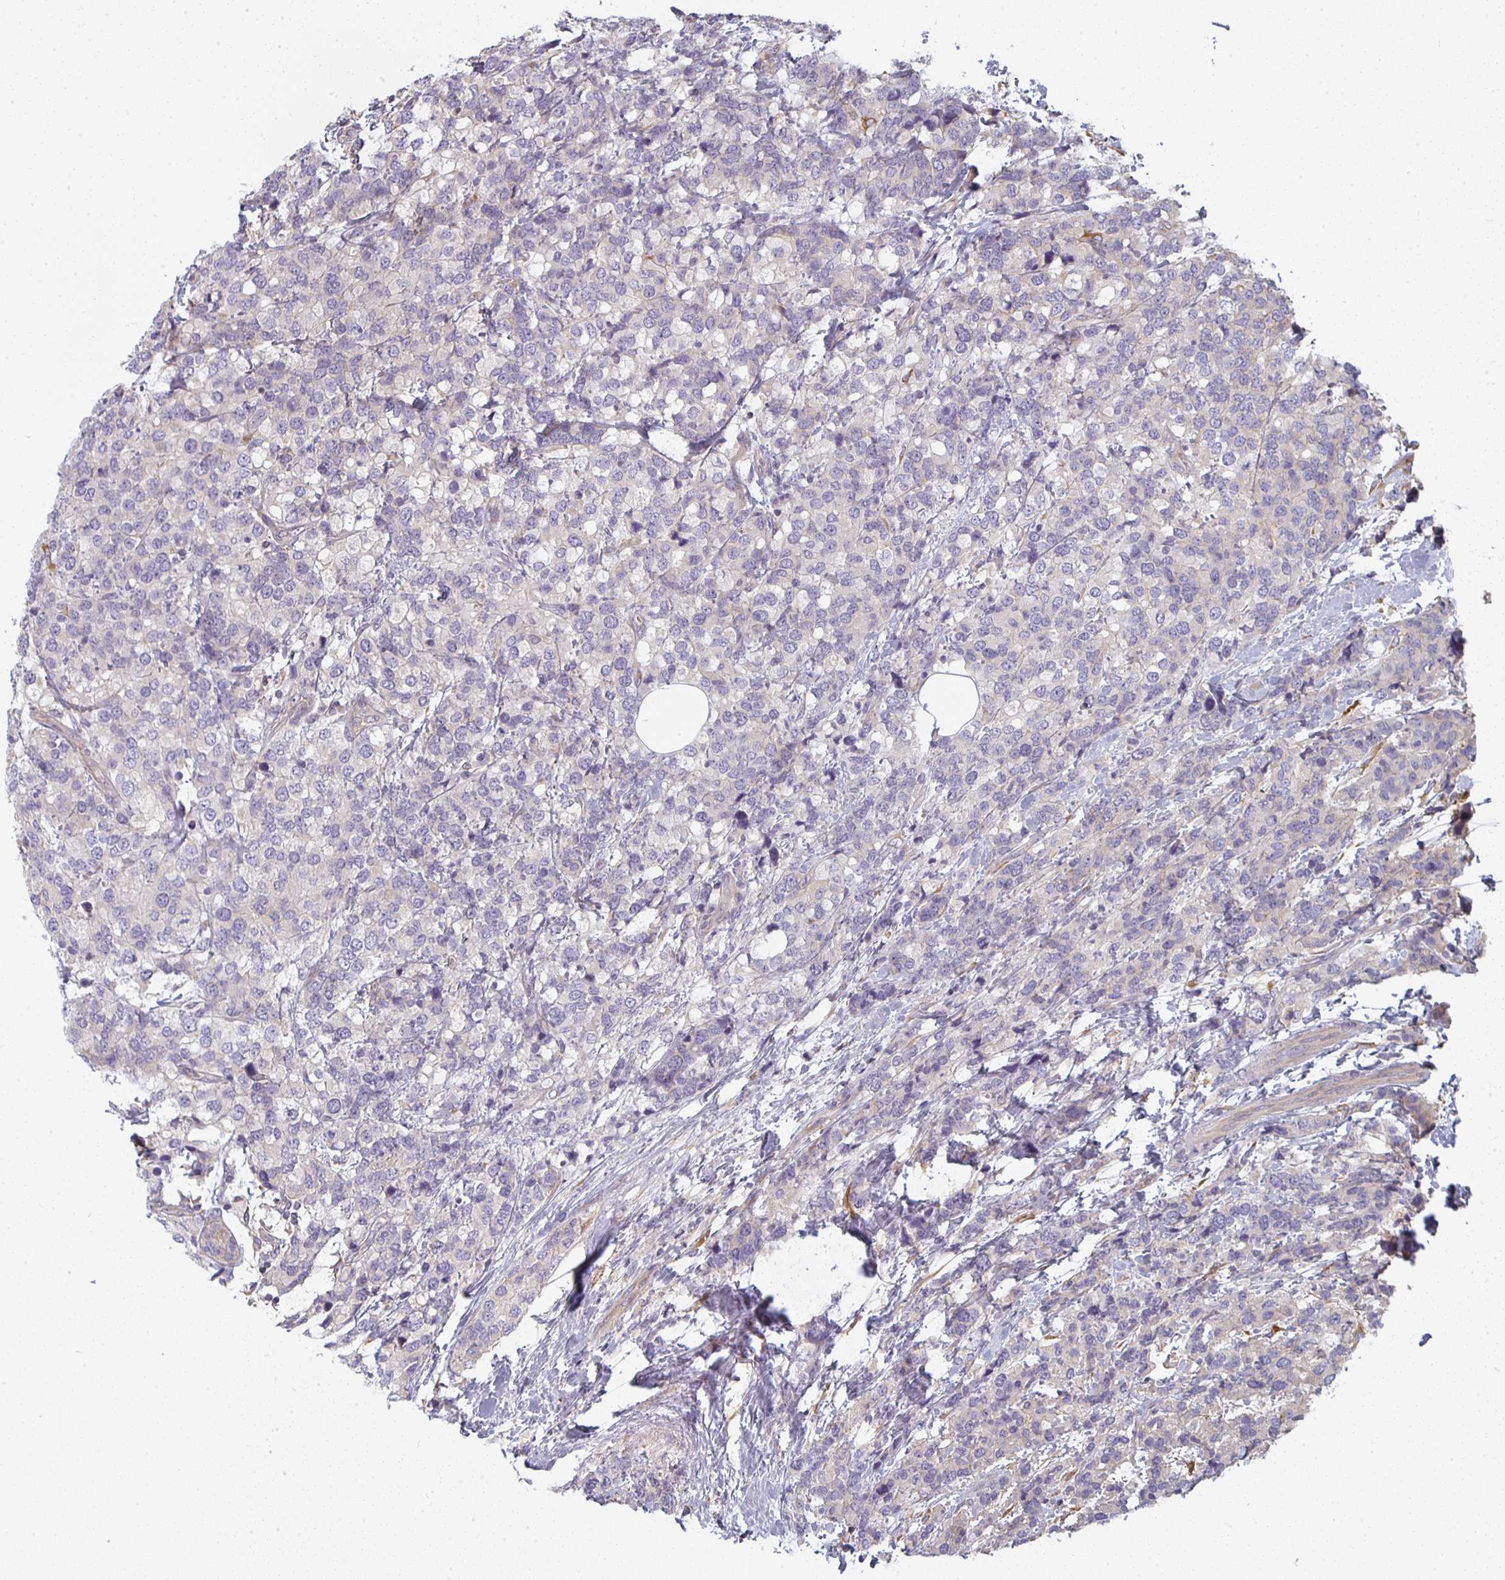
{"staining": {"intensity": "negative", "quantity": "none", "location": "none"}, "tissue": "breast cancer", "cell_type": "Tumor cells", "image_type": "cancer", "snomed": [{"axis": "morphology", "description": "Lobular carcinoma"}, {"axis": "topography", "description": "Breast"}], "caption": "DAB (3,3'-diaminobenzidine) immunohistochemical staining of breast cancer (lobular carcinoma) demonstrates no significant positivity in tumor cells. The staining is performed using DAB (3,3'-diaminobenzidine) brown chromogen with nuclei counter-stained in using hematoxylin.", "gene": "CTHRC1", "patient": {"sex": "female", "age": 59}}